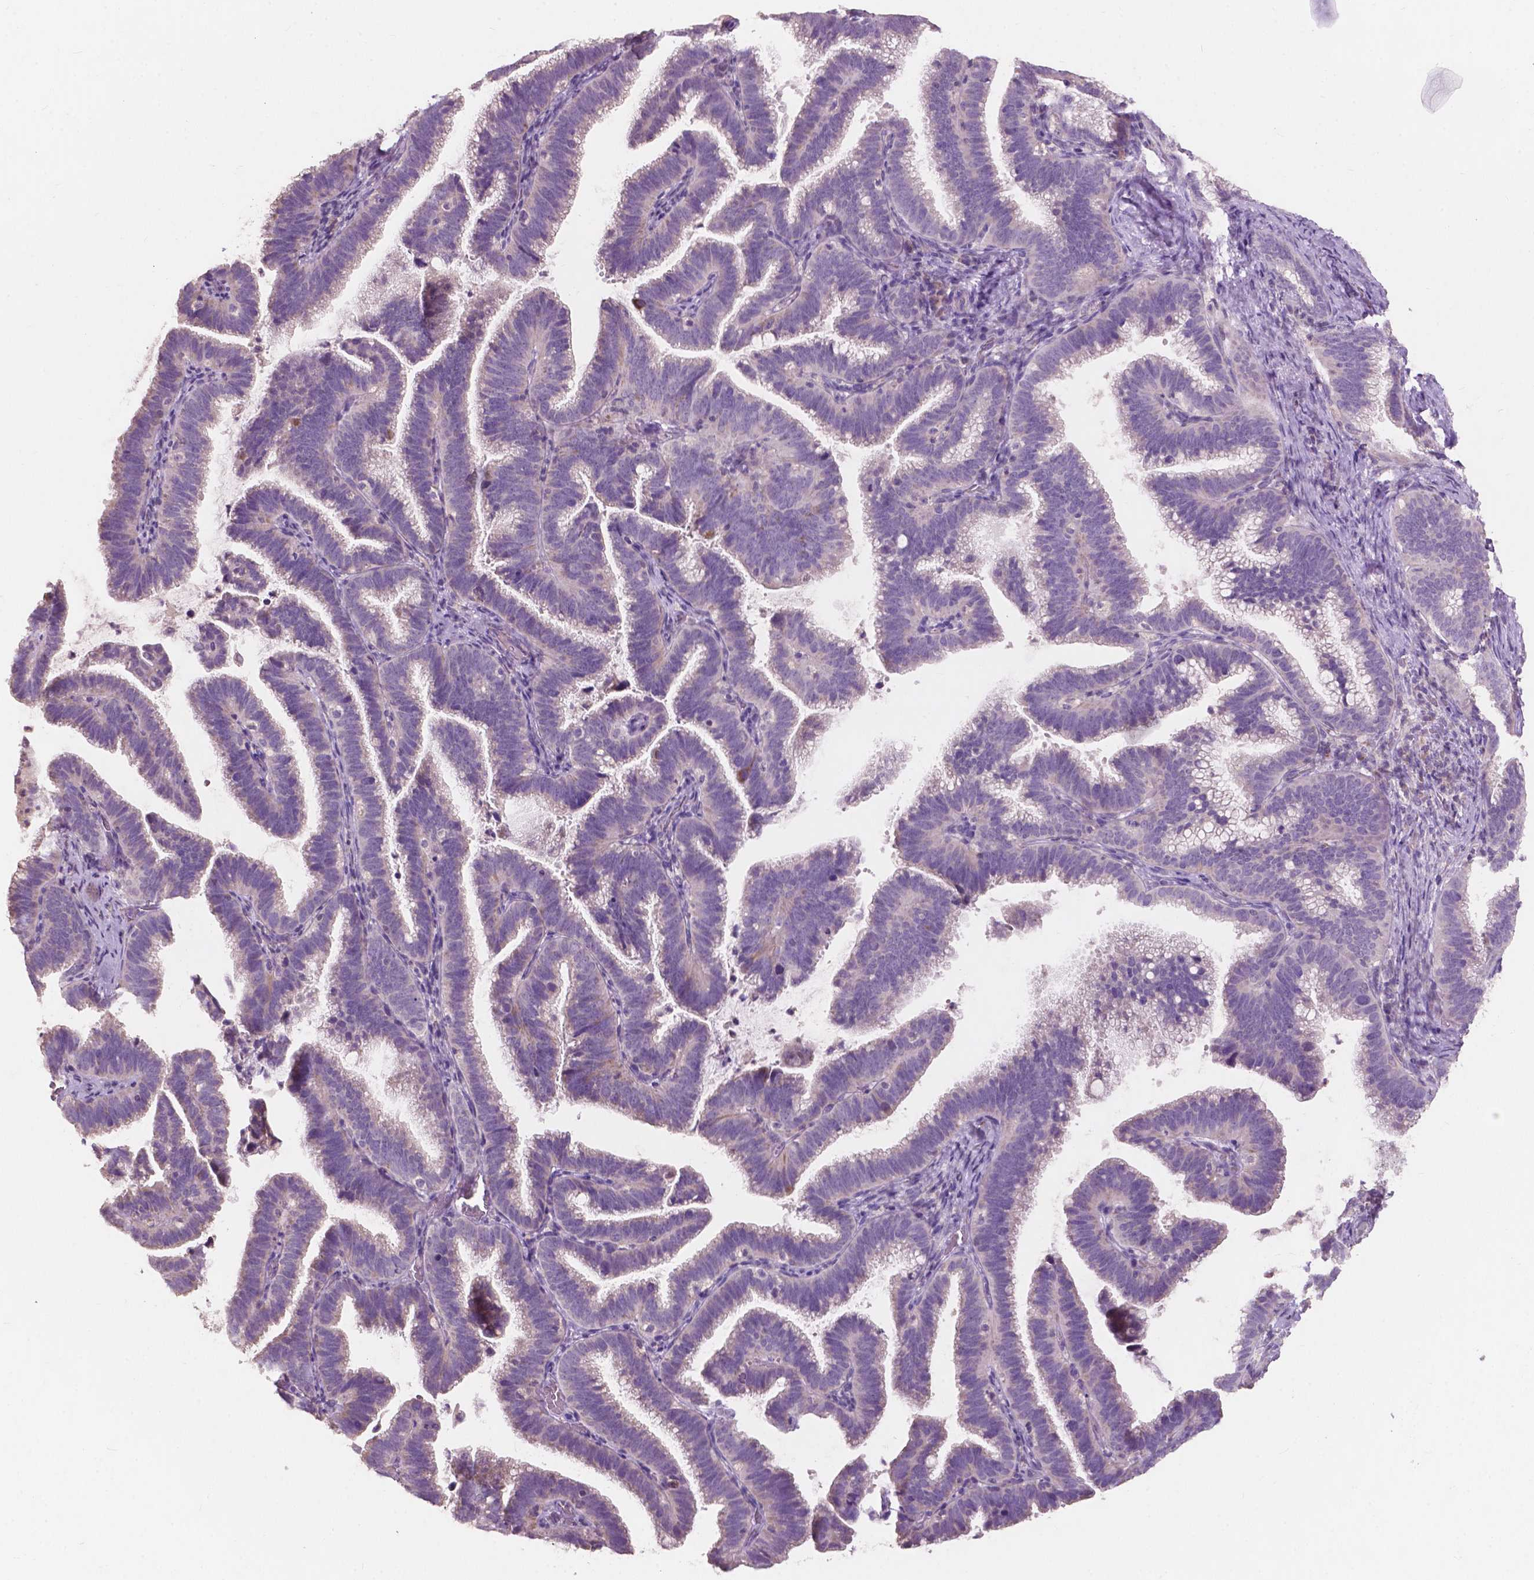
{"staining": {"intensity": "negative", "quantity": "none", "location": "none"}, "tissue": "cervical cancer", "cell_type": "Tumor cells", "image_type": "cancer", "snomed": [{"axis": "morphology", "description": "Adenocarcinoma, NOS"}, {"axis": "topography", "description": "Cervix"}], "caption": "This is a micrograph of immunohistochemistry (IHC) staining of cervical adenocarcinoma, which shows no positivity in tumor cells.", "gene": "NDUFS1", "patient": {"sex": "female", "age": 61}}